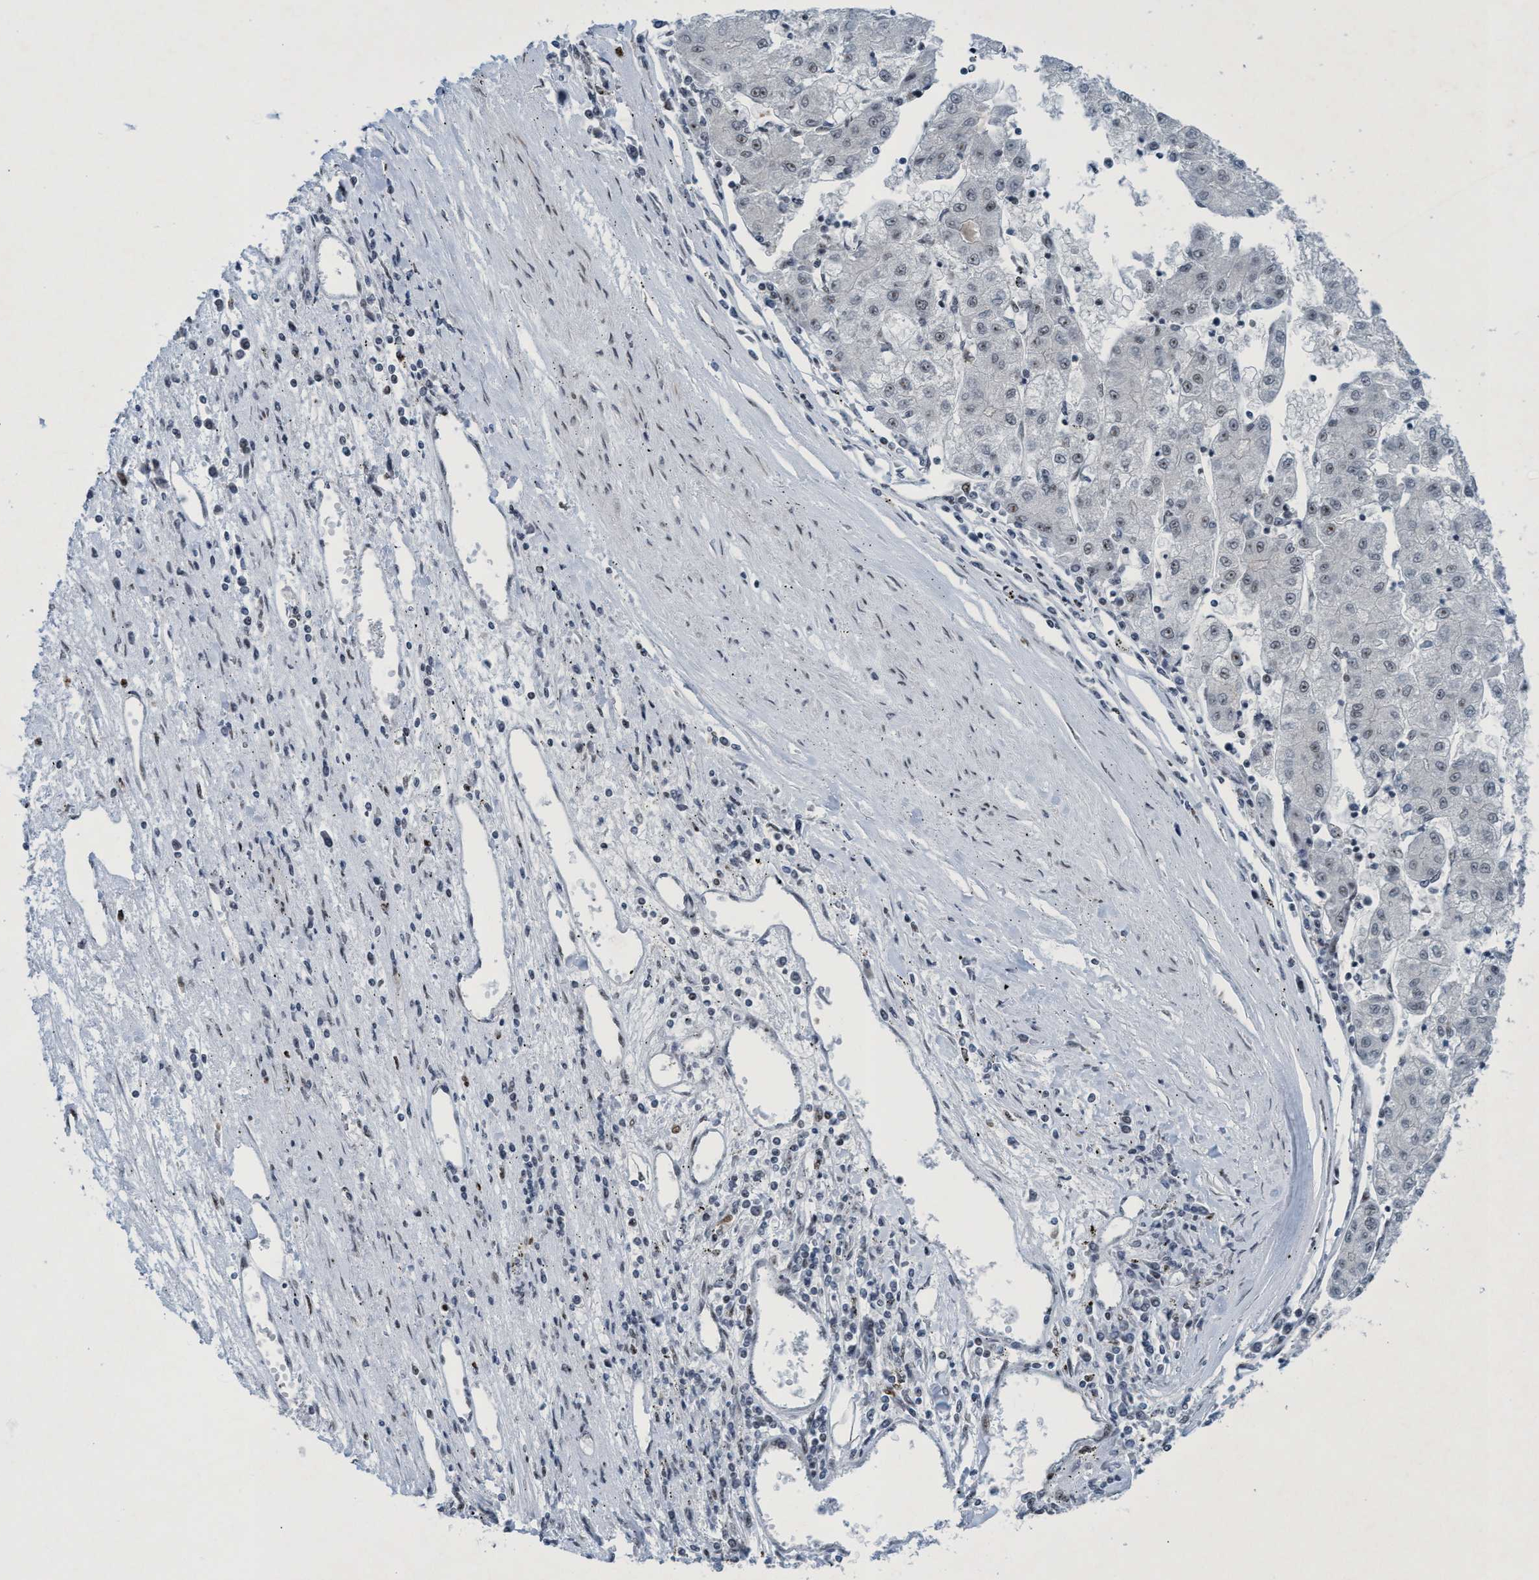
{"staining": {"intensity": "negative", "quantity": "none", "location": "none"}, "tissue": "liver cancer", "cell_type": "Tumor cells", "image_type": "cancer", "snomed": [{"axis": "morphology", "description": "Carcinoma, Hepatocellular, NOS"}, {"axis": "topography", "description": "Liver"}], "caption": "Immunohistochemistry (IHC) of liver hepatocellular carcinoma displays no staining in tumor cells.", "gene": "CWC27", "patient": {"sex": "male", "age": 72}}